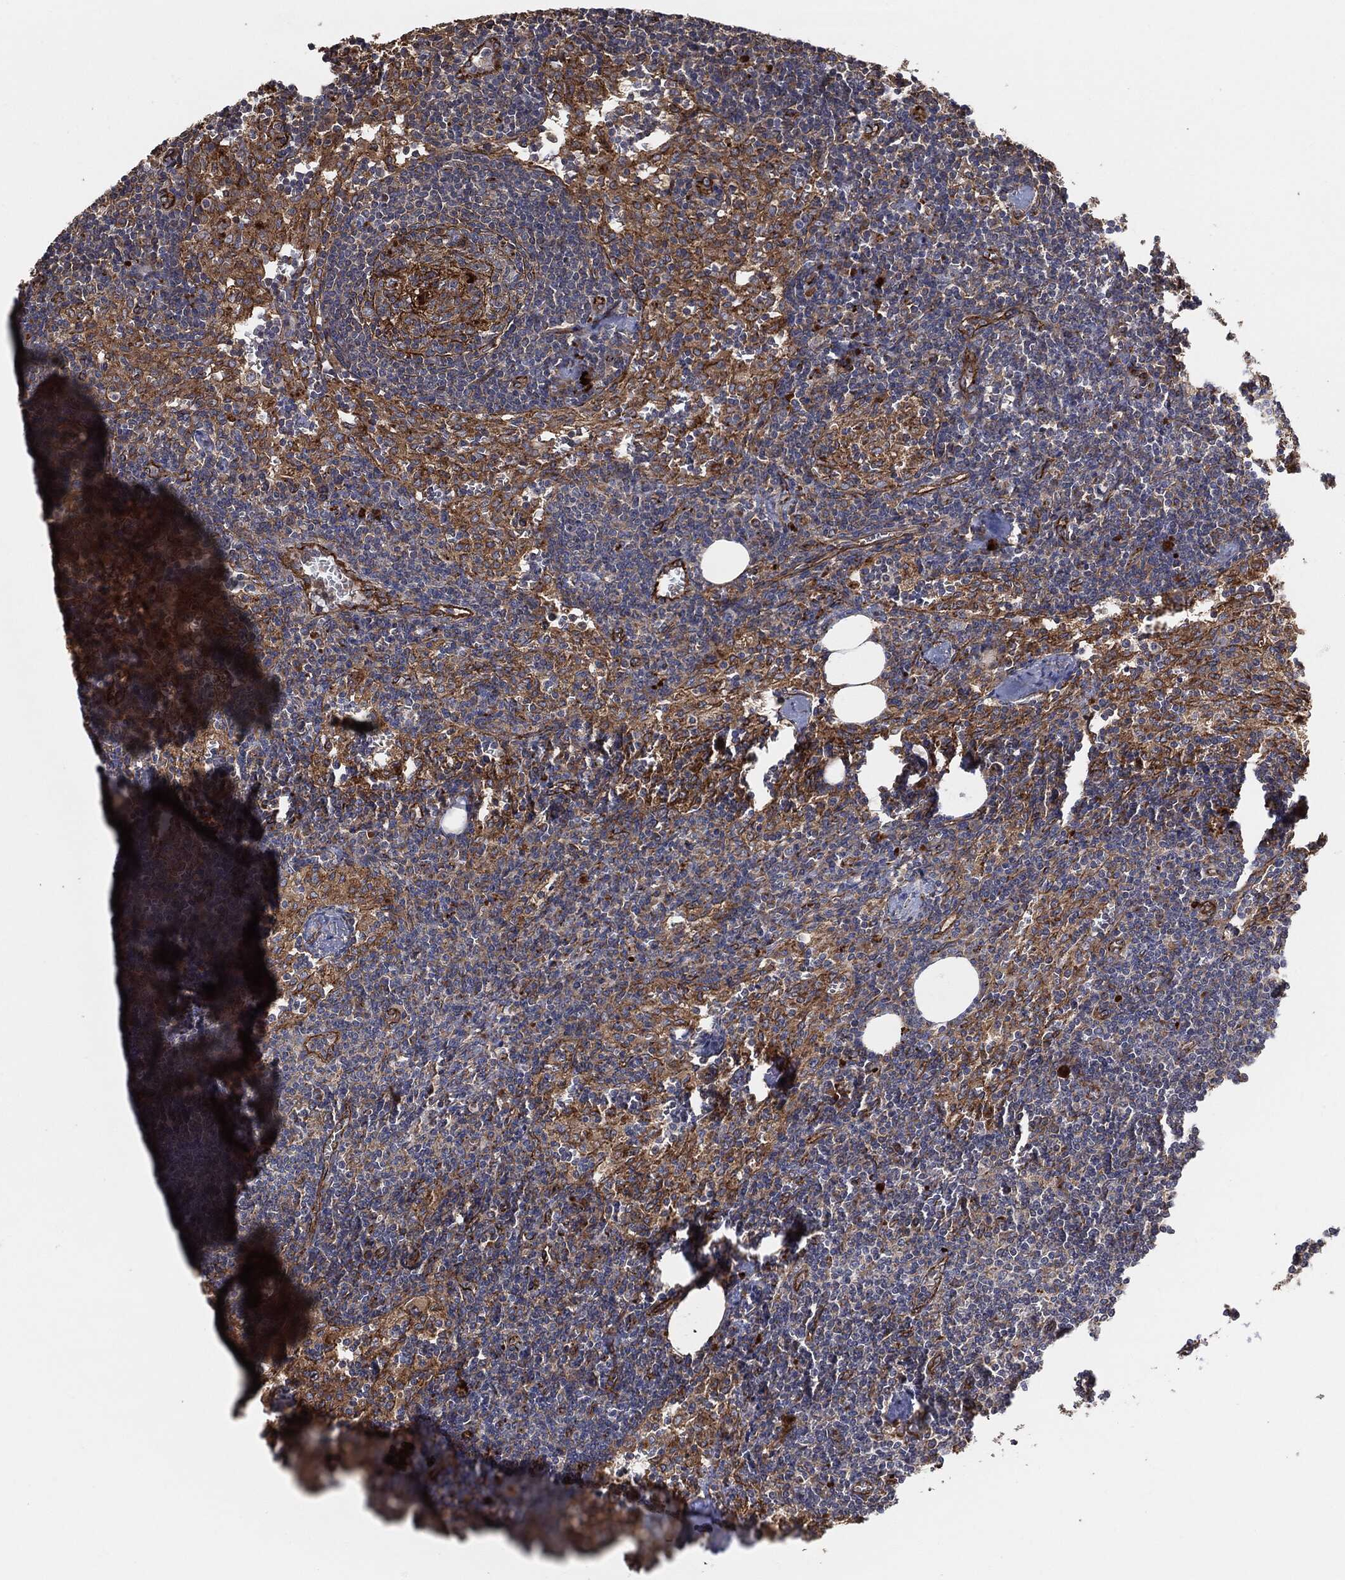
{"staining": {"intensity": "moderate", "quantity": ">75%", "location": "cytoplasmic/membranous"}, "tissue": "lymph node", "cell_type": "Germinal center cells", "image_type": "normal", "snomed": [{"axis": "morphology", "description": "Normal tissue, NOS"}, {"axis": "topography", "description": "Lymph node"}], "caption": "Moderate cytoplasmic/membranous protein positivity is present in approximately >75% of germinal center cells in lymph node.", "gene": "CTNNA1", "patient": {"sex": "female", "age": 52}}